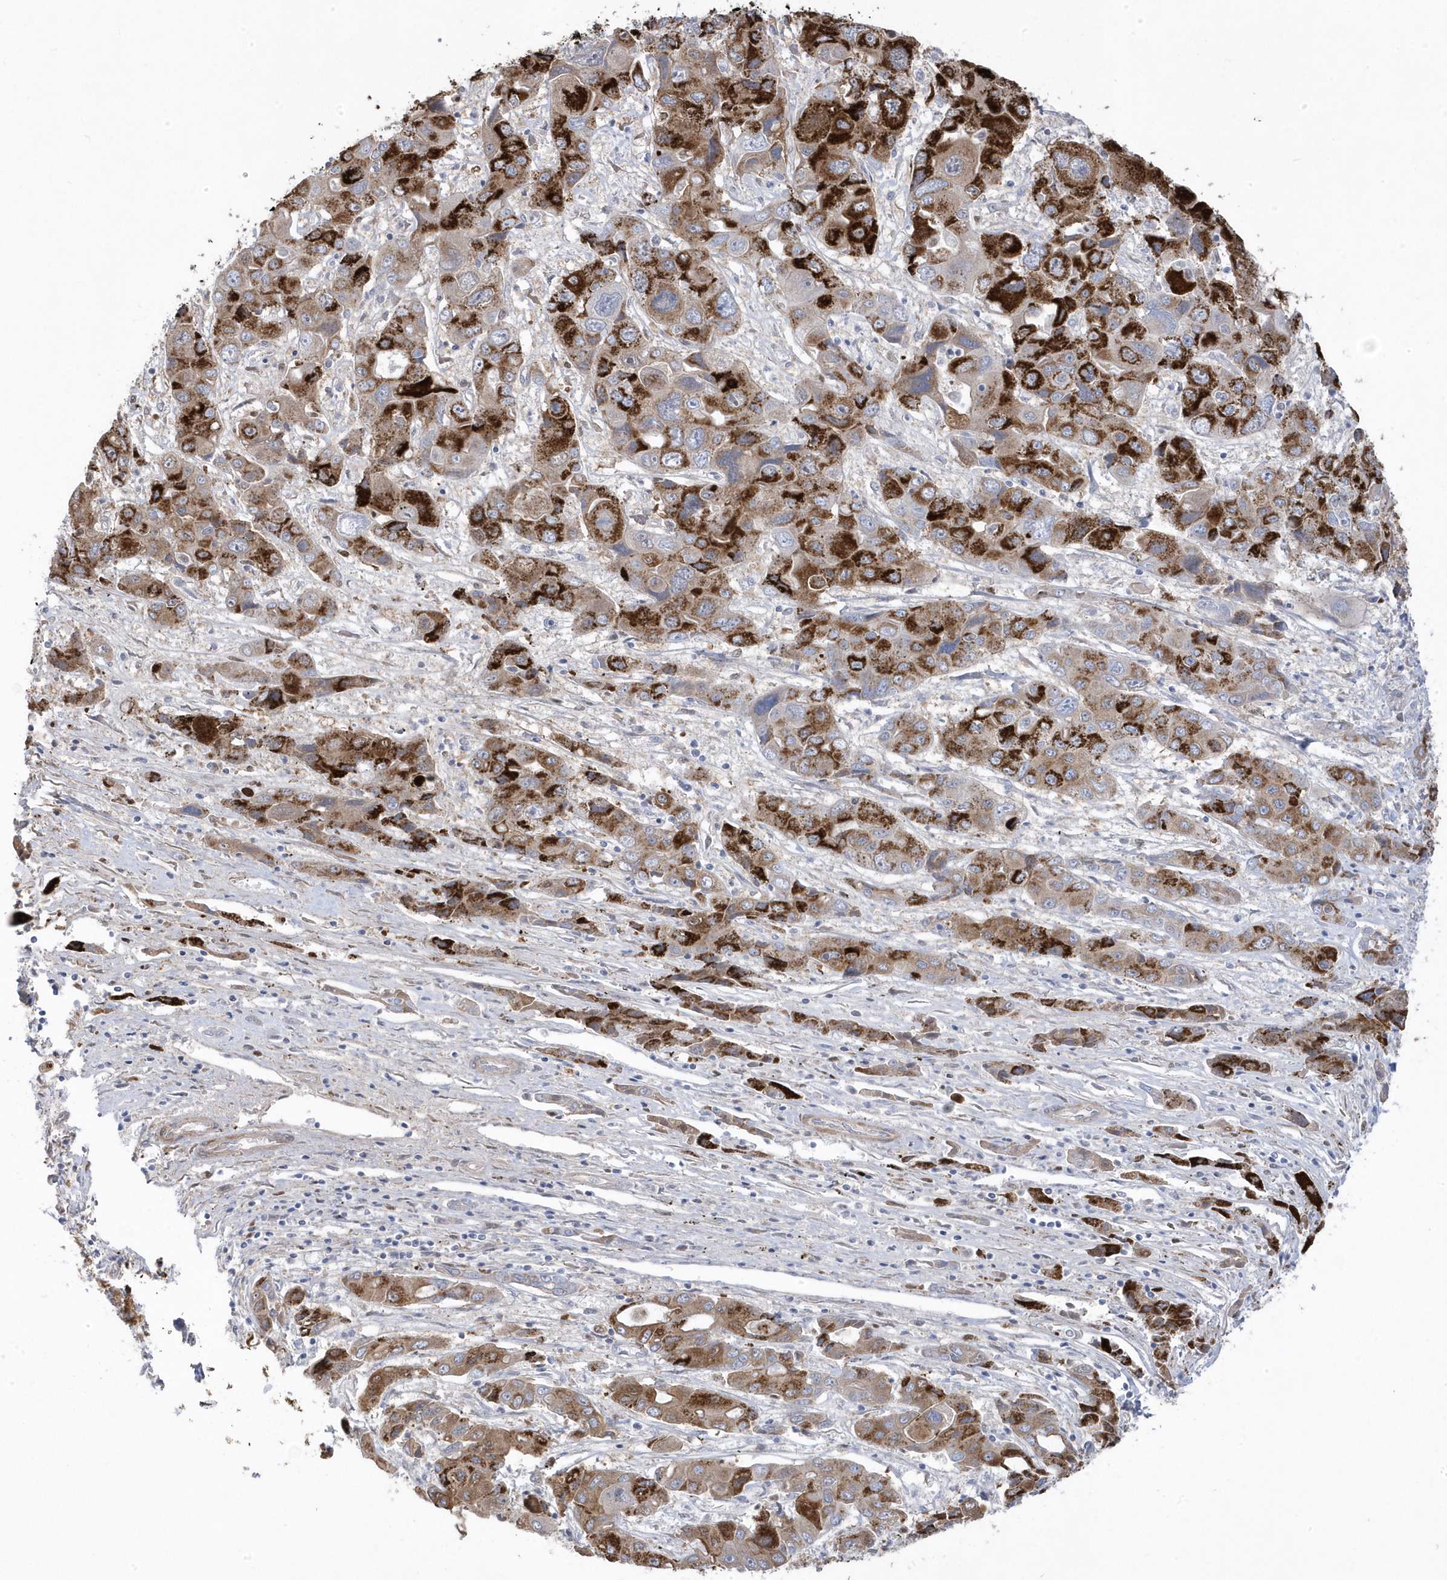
{"staining": {"intensity": "strong", "quantity": ">75%", "location": "cytoplasmic/membranous"}, "tissue": "liver cancer", "cell_type": "Tumor cells", "image_type": "cancer", "snomed": [{"axis": "morphology", "description": "Cholangiocarcinoma"}, {"axis": "topography", "description": "Liver"}], "caption": "IHC image of neoplastic tissue: liver cancer stained using IHC exhibits high levels of strong protein expression localized specifically in the cytoplasmic/membranous of tumor cells, appearing as a cytoplasmic/membranous brown color.", "gene": "GTPBP6", "patient": {"sex": "male", "age": 67}}